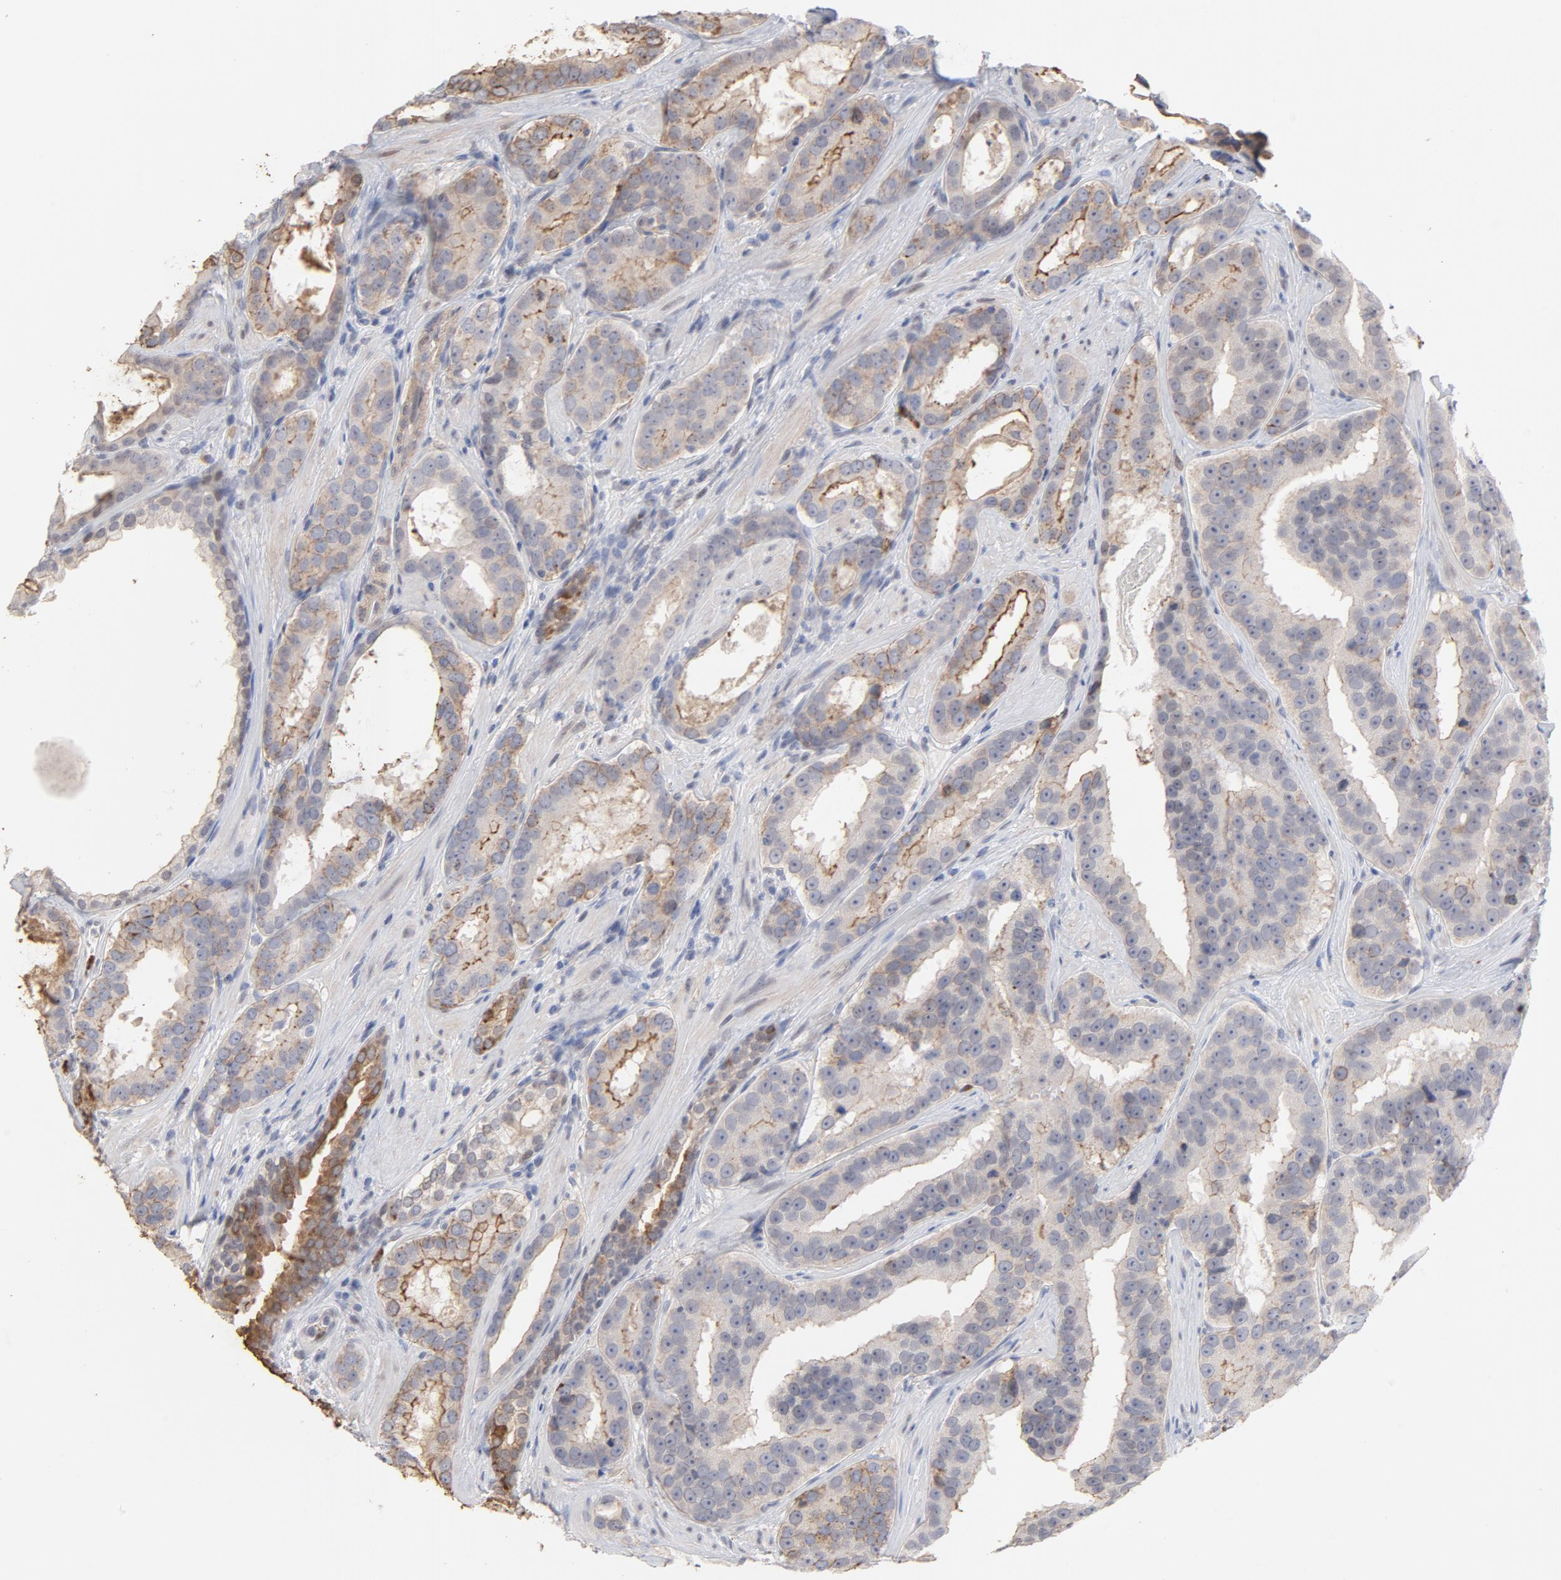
{"staining": {"intensity": "moderate", "quantity": ">75%", "location": "cytoplasmic/membranous"}, "tissue": "prostate cancer", "cell_type": "Tumor cells", "image_type": "cancer", "snomed": [{"axis": "morphology", "description": "Adenocarcinoma, Low grade"}, {"axis": "topography", "description": "Prostate"}], "caption": "Protein expression analysis of prostate cancer (adenocarcinoma (low-grade)) displays moderate cytoplasmic/membranous positivity in about >75% of tumor cells. (DAB IHC, brown staining for protein, blue staining for nuclei).", "gene": "PNMA1", "patient": {"sex": "male", "age": 59}}